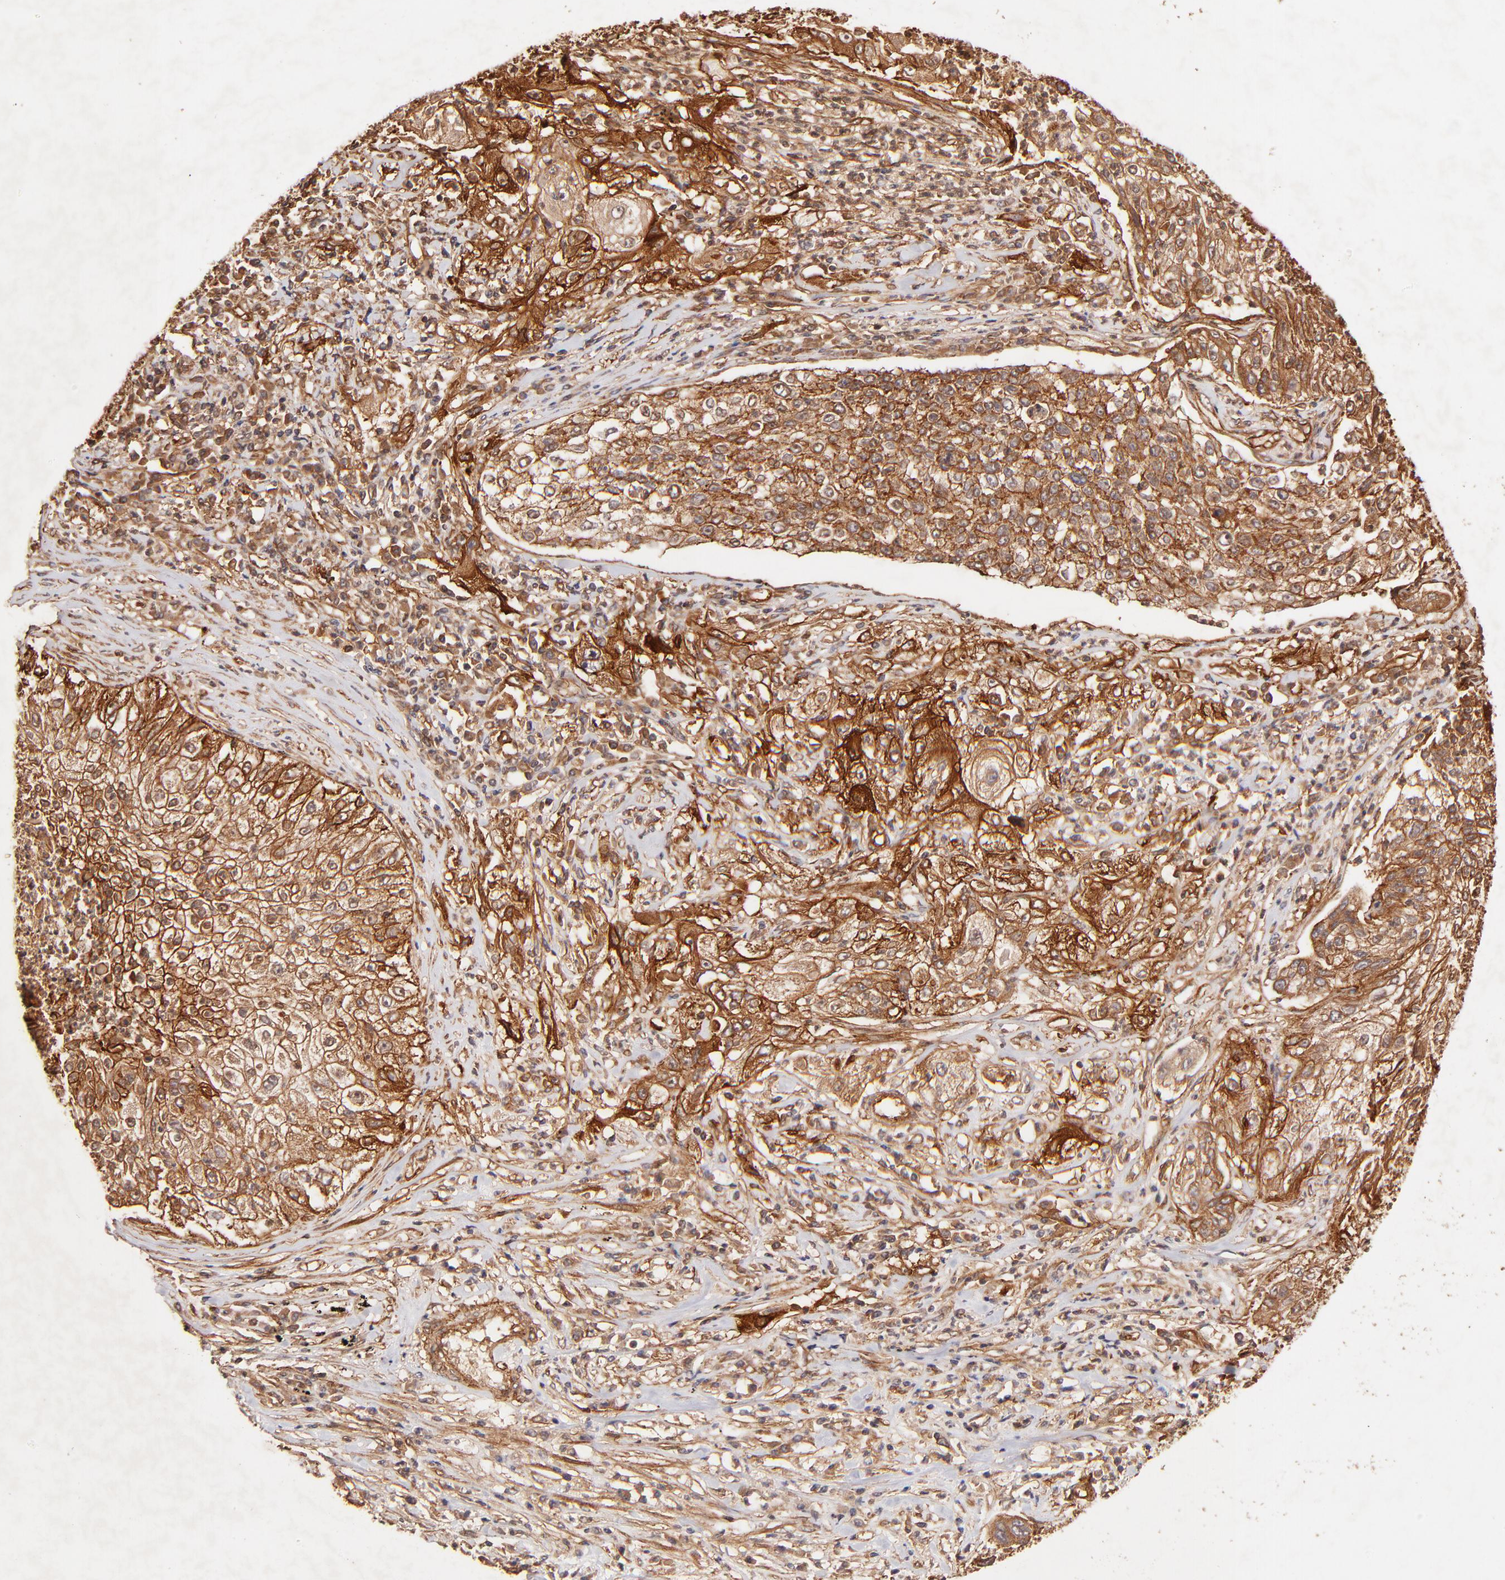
{"staining": {"intensity": "strong", "quantity": ">75%", "location": "cytoplasmic/membranous"}, "tissue": "lung cancer", "cell_type": "Tumor cells", "image_type": "cancer", "snomed": [{"axis": "morphology", "description": "Inflammation, NOS"}, {"axis": "morphology", "description": "Squamous cell carcinoma, NOS"}, {"axis": "topography", "description": "Lymph node"}, {"axis": "topography", "description": "Soft tissue"}, {"axis": "topography", "description": "Lung"}], "caption": "Lung cancer stained for a protein (brown) demonstrates strong cytoplasmic/membranous positive expression in approximately >75% of tumor cells.", "gene": "ITGB1", "patient": {"sex": "male", "age": 66}}